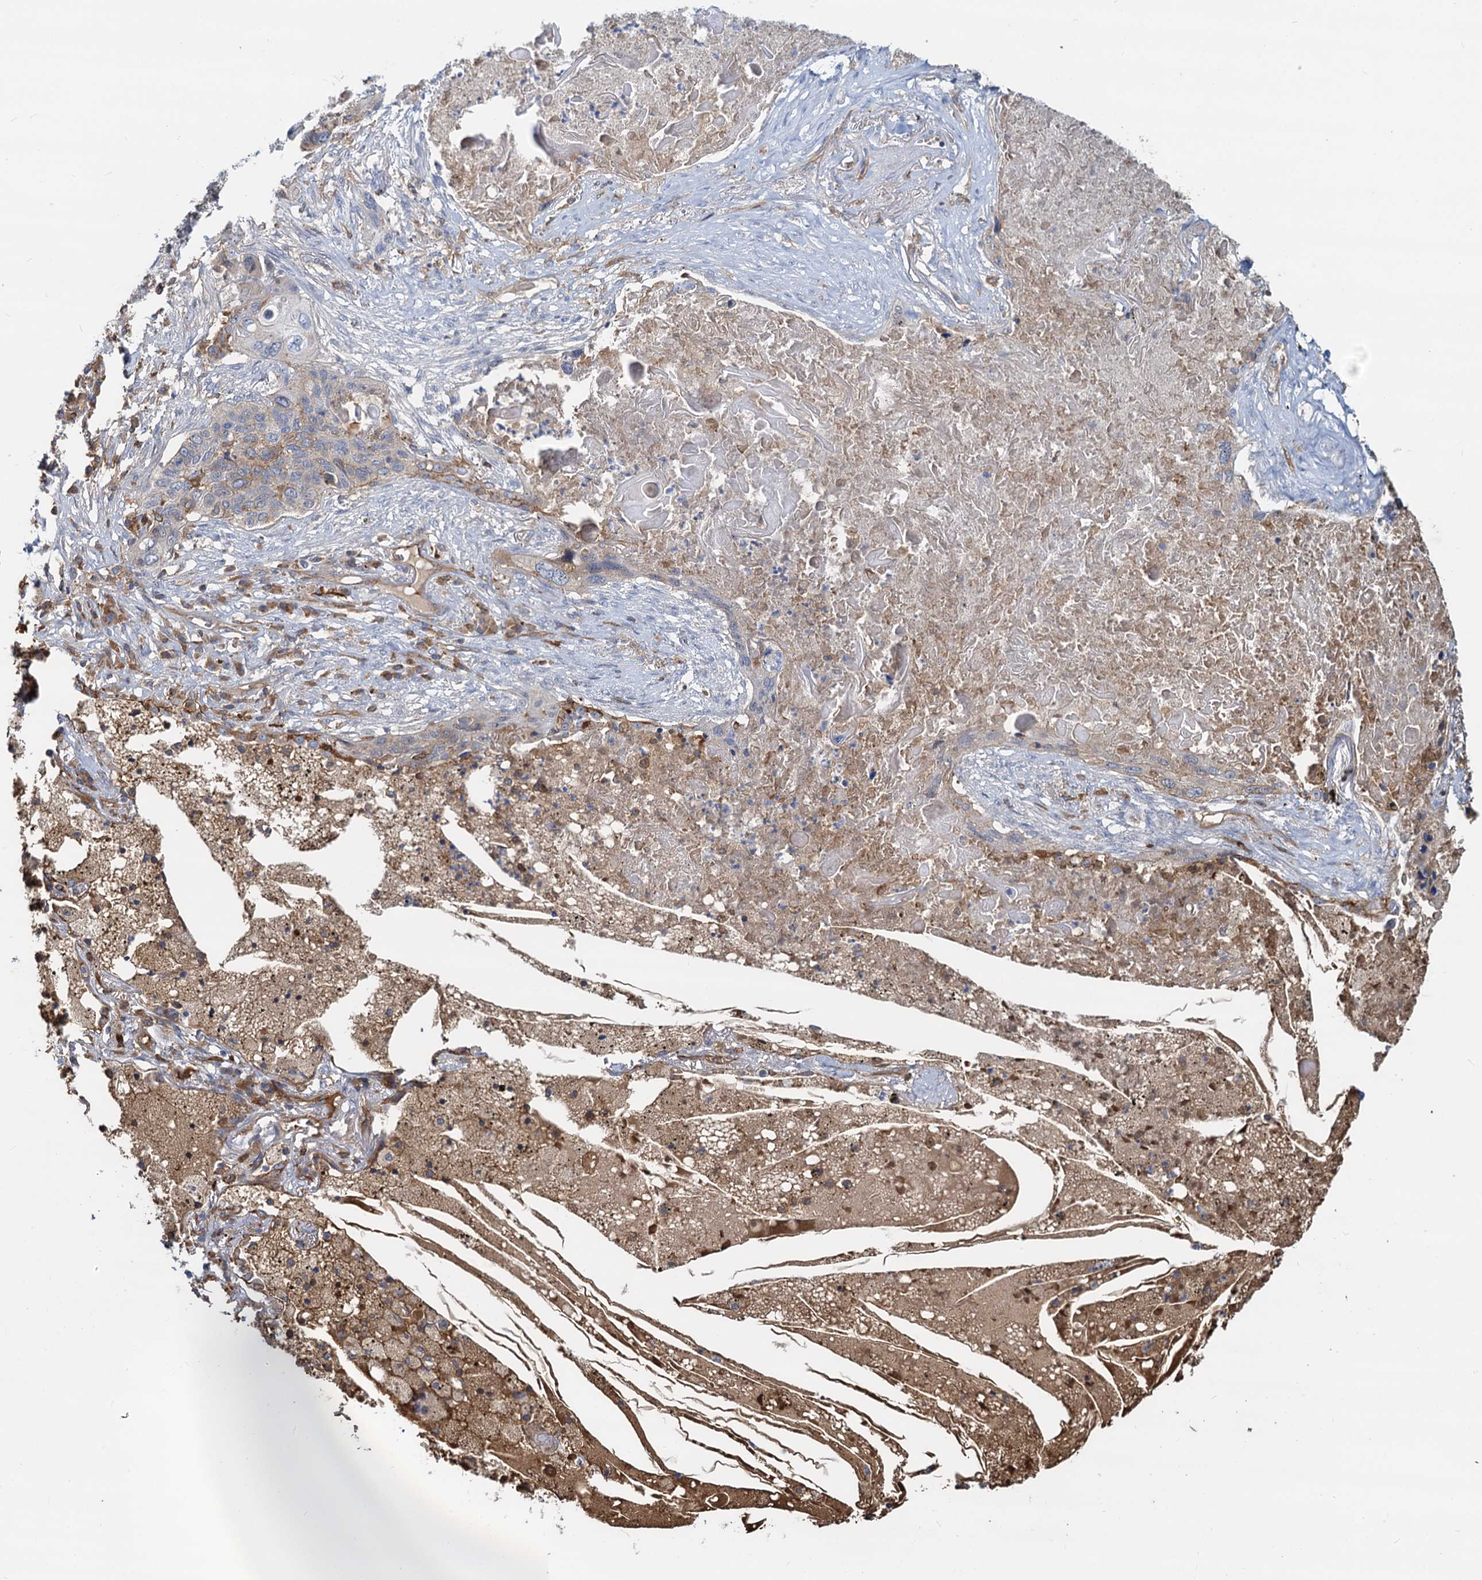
{"staining": {"intensity": "weak", "quantity": "<25%", "location": "cytoplasmic/membranous"}, "tissue": "lung cancer", "cell_type": "Tumor cells", "image_type": "cancer", "snomed": [{"axis": "morphology", "description": "Squamous cell carcinoma, NOS"}, {"axis": "topography", "description": "Lung"}], "caption": "Immunohistochemistry (IHC) of lung cancer (squamous cell carcinoma) exhibits no staining in tumor cells.", "gene": "LNX2", "patient": {"sex": "female", "age": 63}}